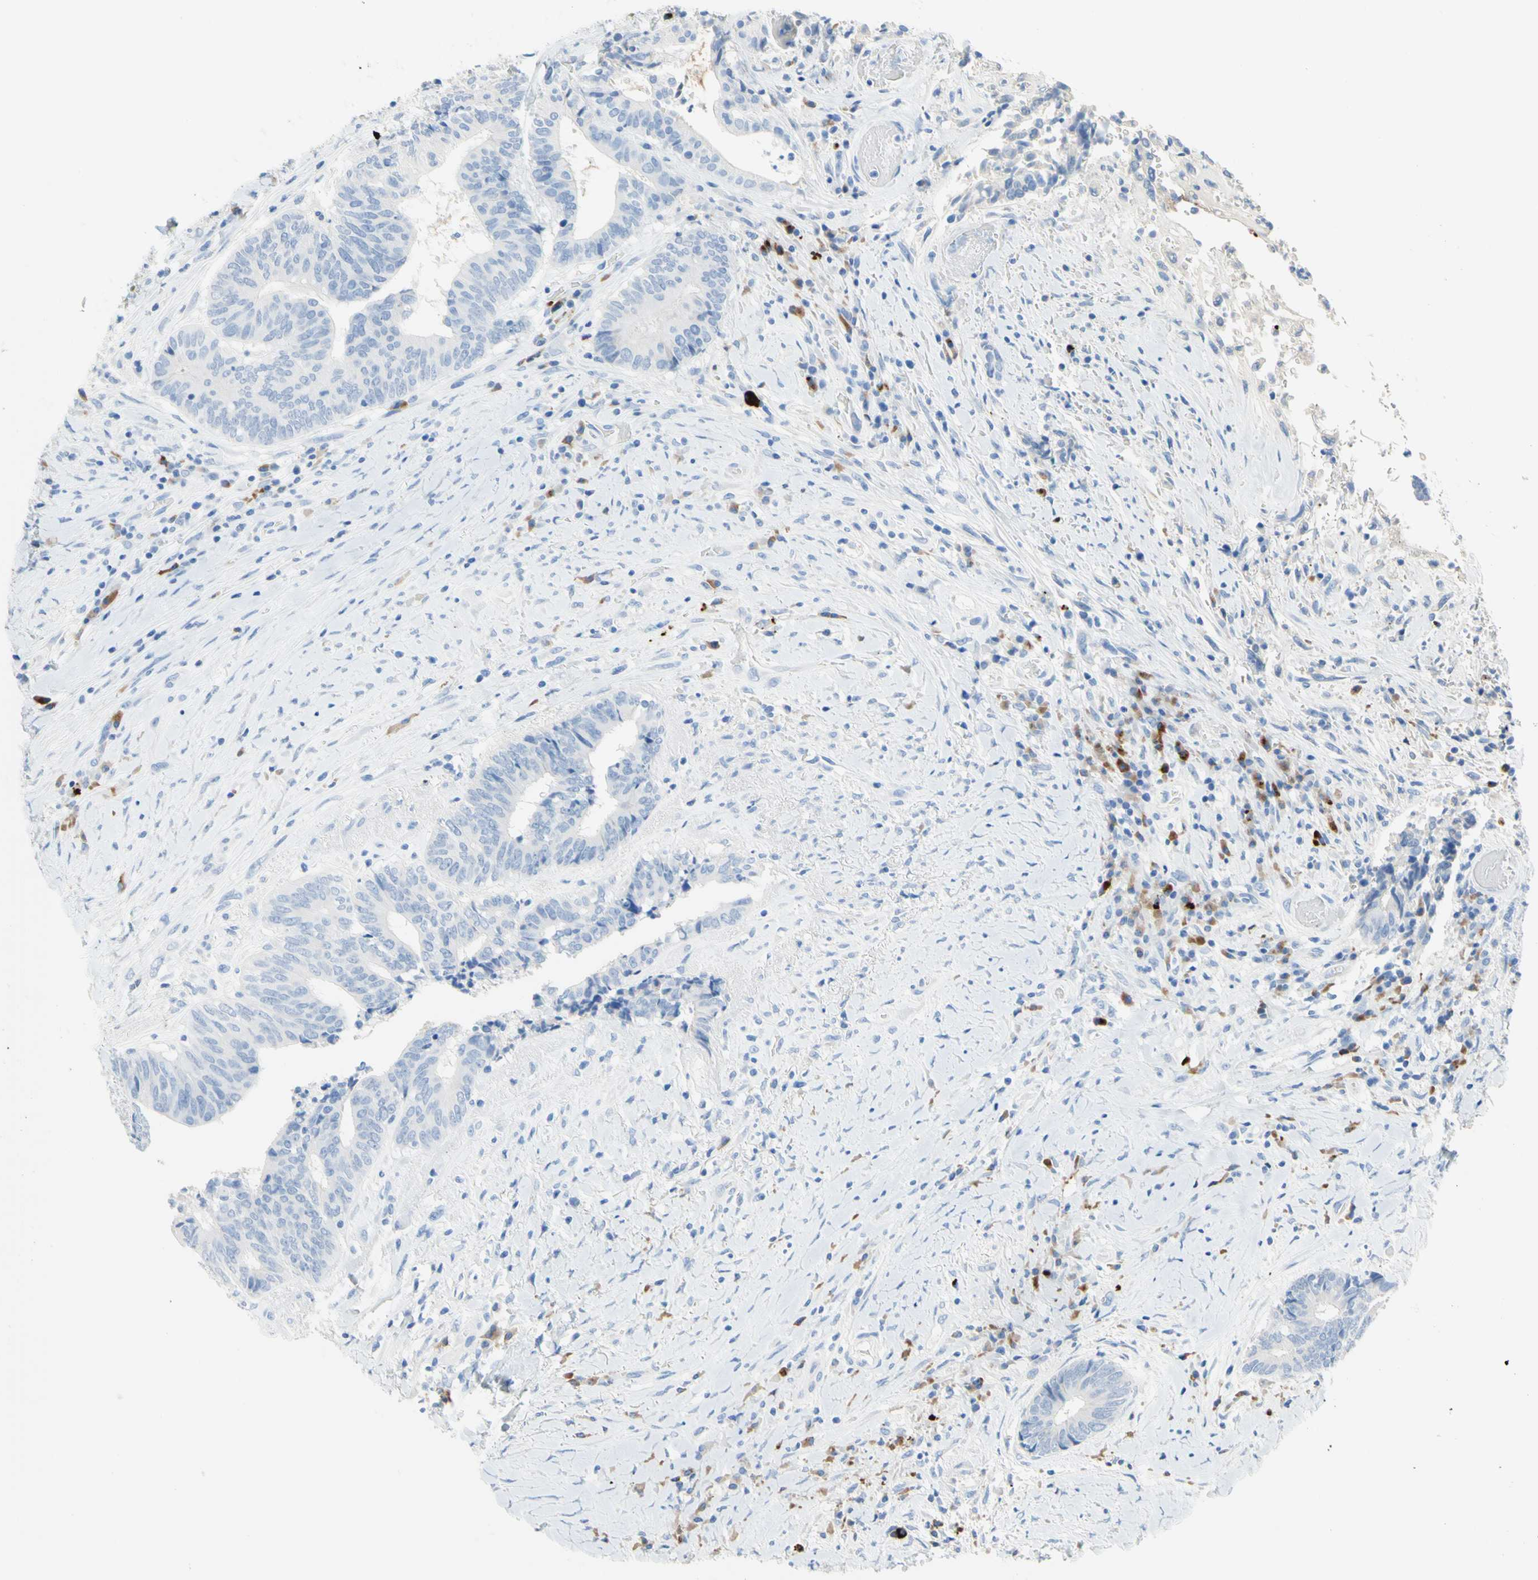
{"staining": {"intensity": "negative", "quantity": "none", "location": "none"}, "tissue": "colorectal cancer", "cell_type": "Tumor cells", "image_type": "cancer", "snomed": [{"axis": "morphology", "description": "Adenocarcinoma, NOS"}, {"axis": "topography", "description": "Rectum"}], "caption": "The micrograph exhibits no significant positivity in tumor cells of colorectal cancer.", "gene": "IL6ST", "patient": {"sex": "male", "age": 63}}